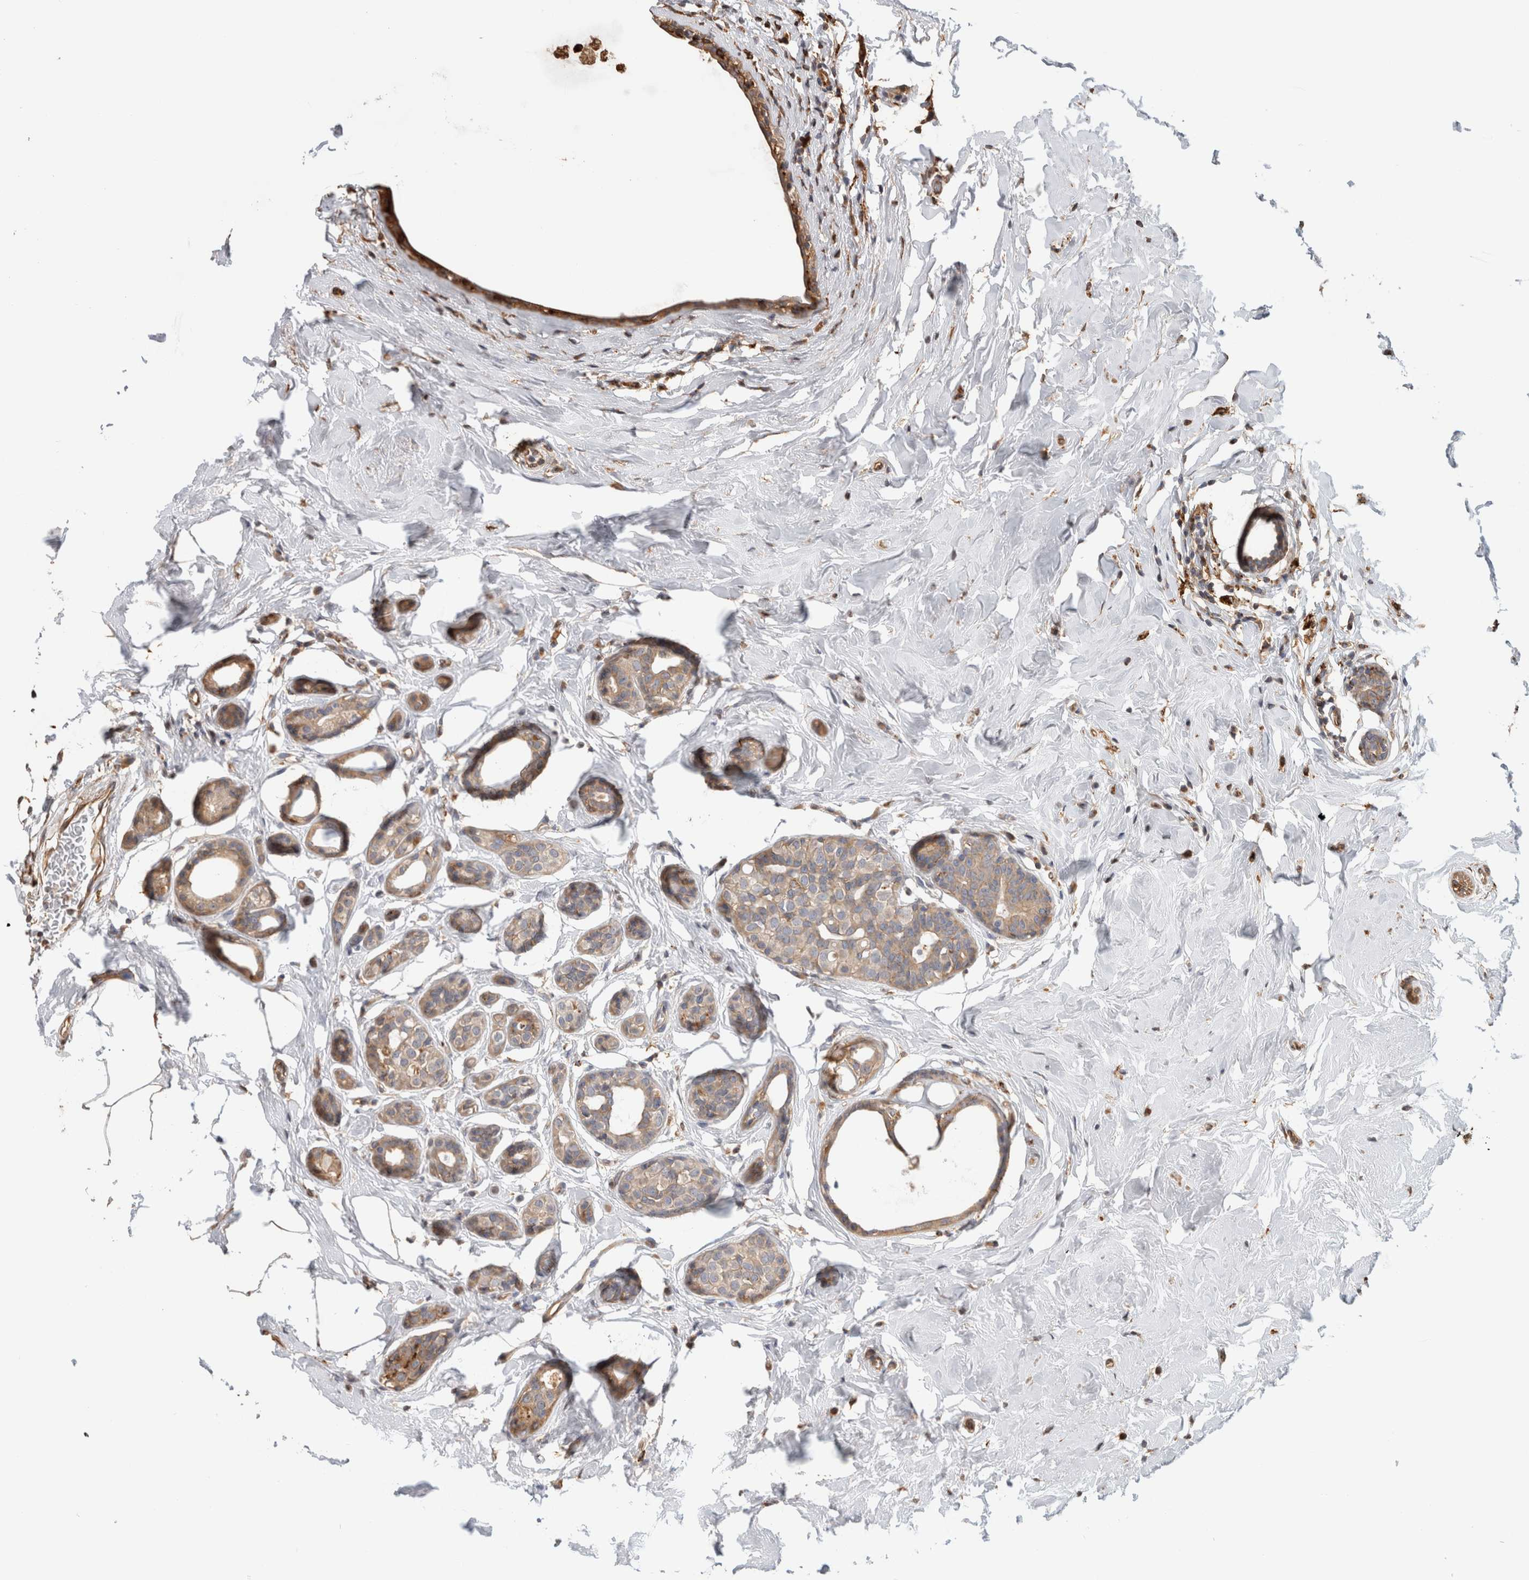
{"staining": {"intensity": "weak", "quantity": ">75%", "location": "cytoplasmic/membranous"}, "tissue": "breast cancer", "cell_type": "Tumor cells", "image_type": "cancer", "snomed": [{"axis": "morphology", "description": "Duct carcinoma"}, {"axis": "topography", "description": "Breast"}], "caption": "Immunohistochemistry of human breast intraductal carcinoma displays low levels of weak cytoplasmic/membranous expression in approximately >75% of tumor cells.", "gene": "CLIP1", "patient": {"sex": "female", "age": 55}}